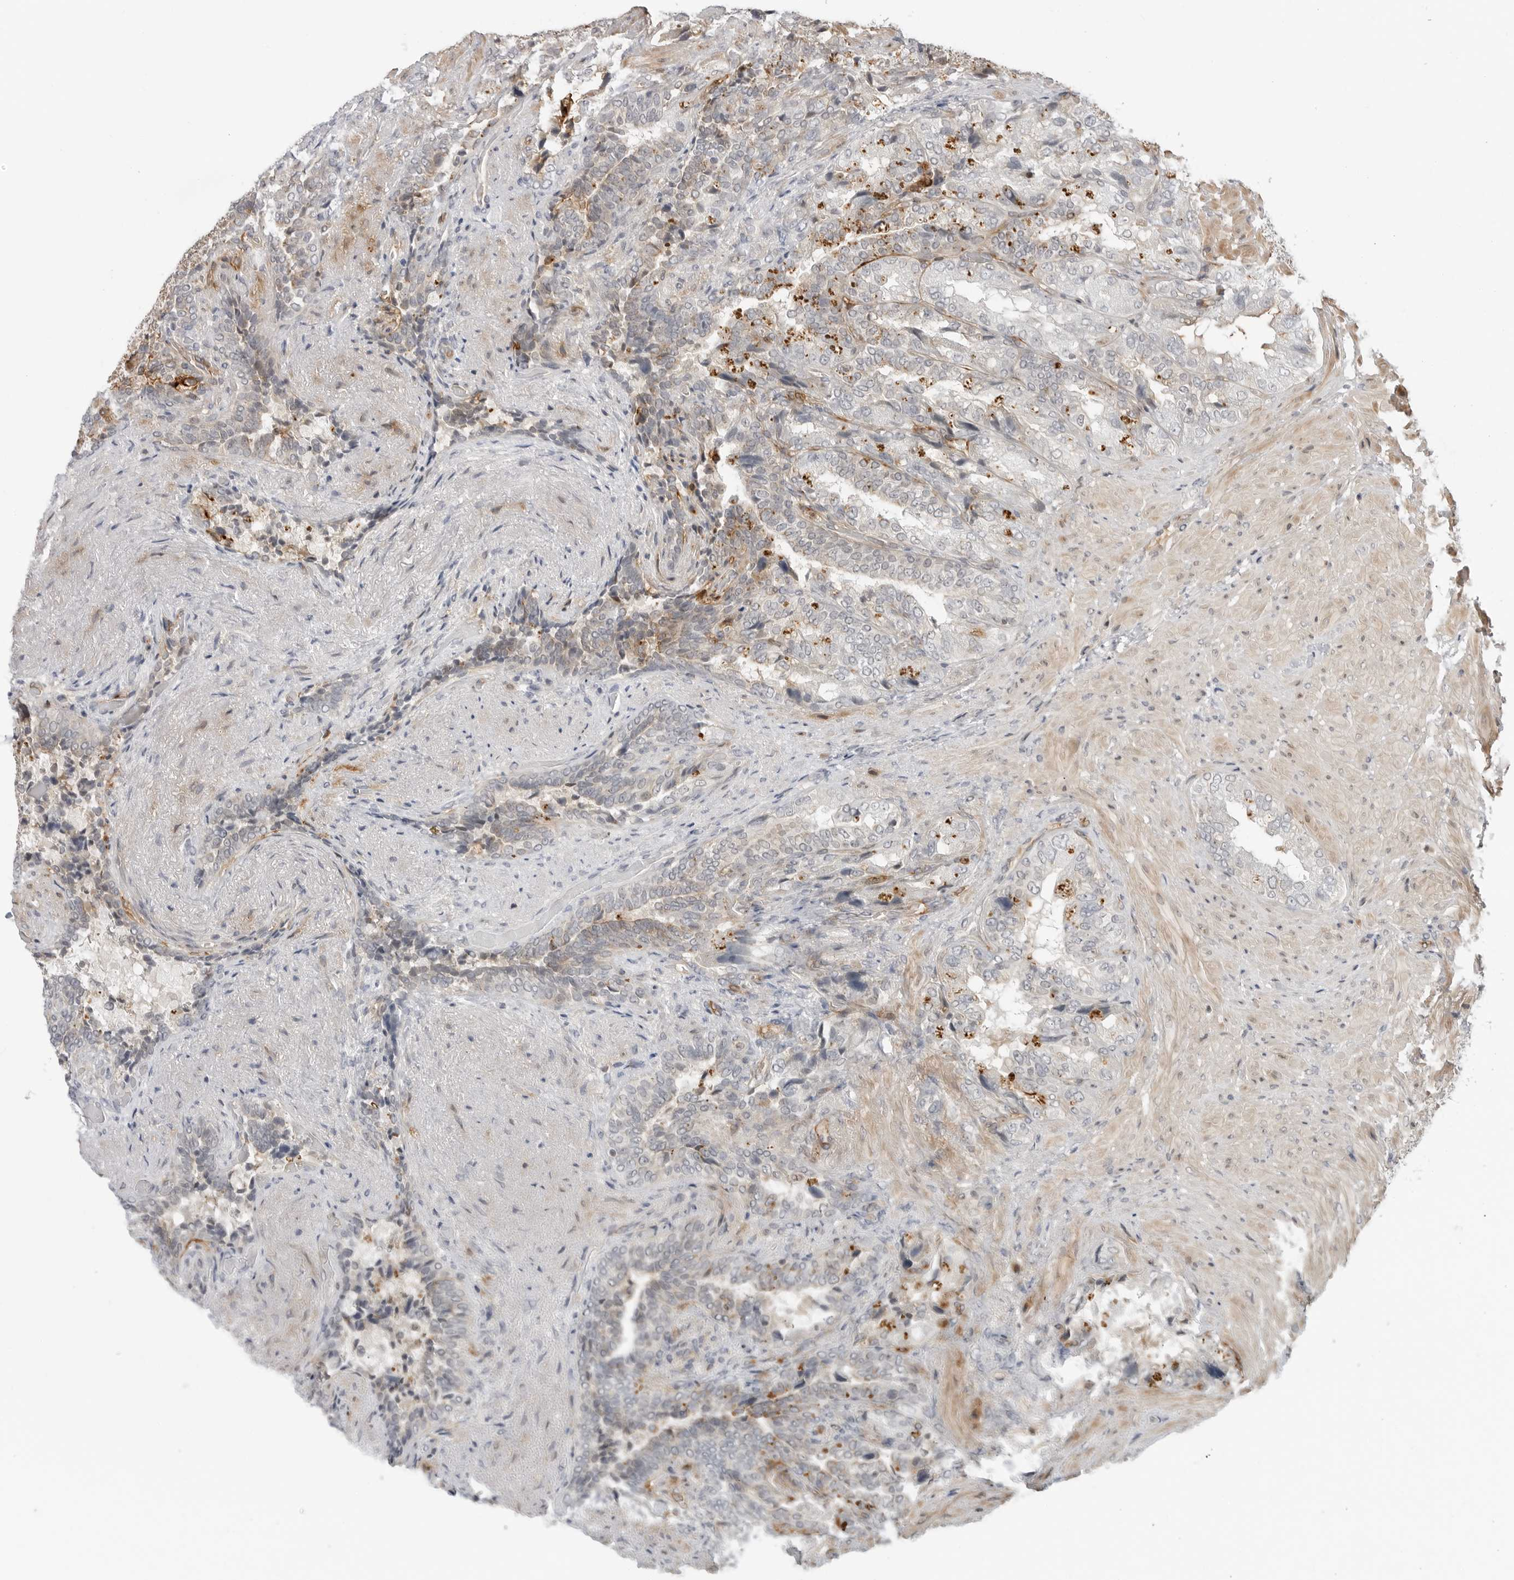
{"staining": {"intensity": "negative", "quantity": "none", "location": "none"}, "tissue": "seminal vesicle", "cell_type": "Glandular cells", "image_type": "normal", "snomed": [{"axis": "morphology", "description": "Normal tissue, NOS"}, {"axis": "topography", "description": "Seminal veicle"}, {"axis": "topography", "description": "Peripheral nerve tissue"}], "caption": "Seminal vesicle stained for a protein using immunohistochemistry (IHC) exhibits no expression glandular cells.", "gene": "STXBP3", "patient": {"sex": "male", "age": 63}}